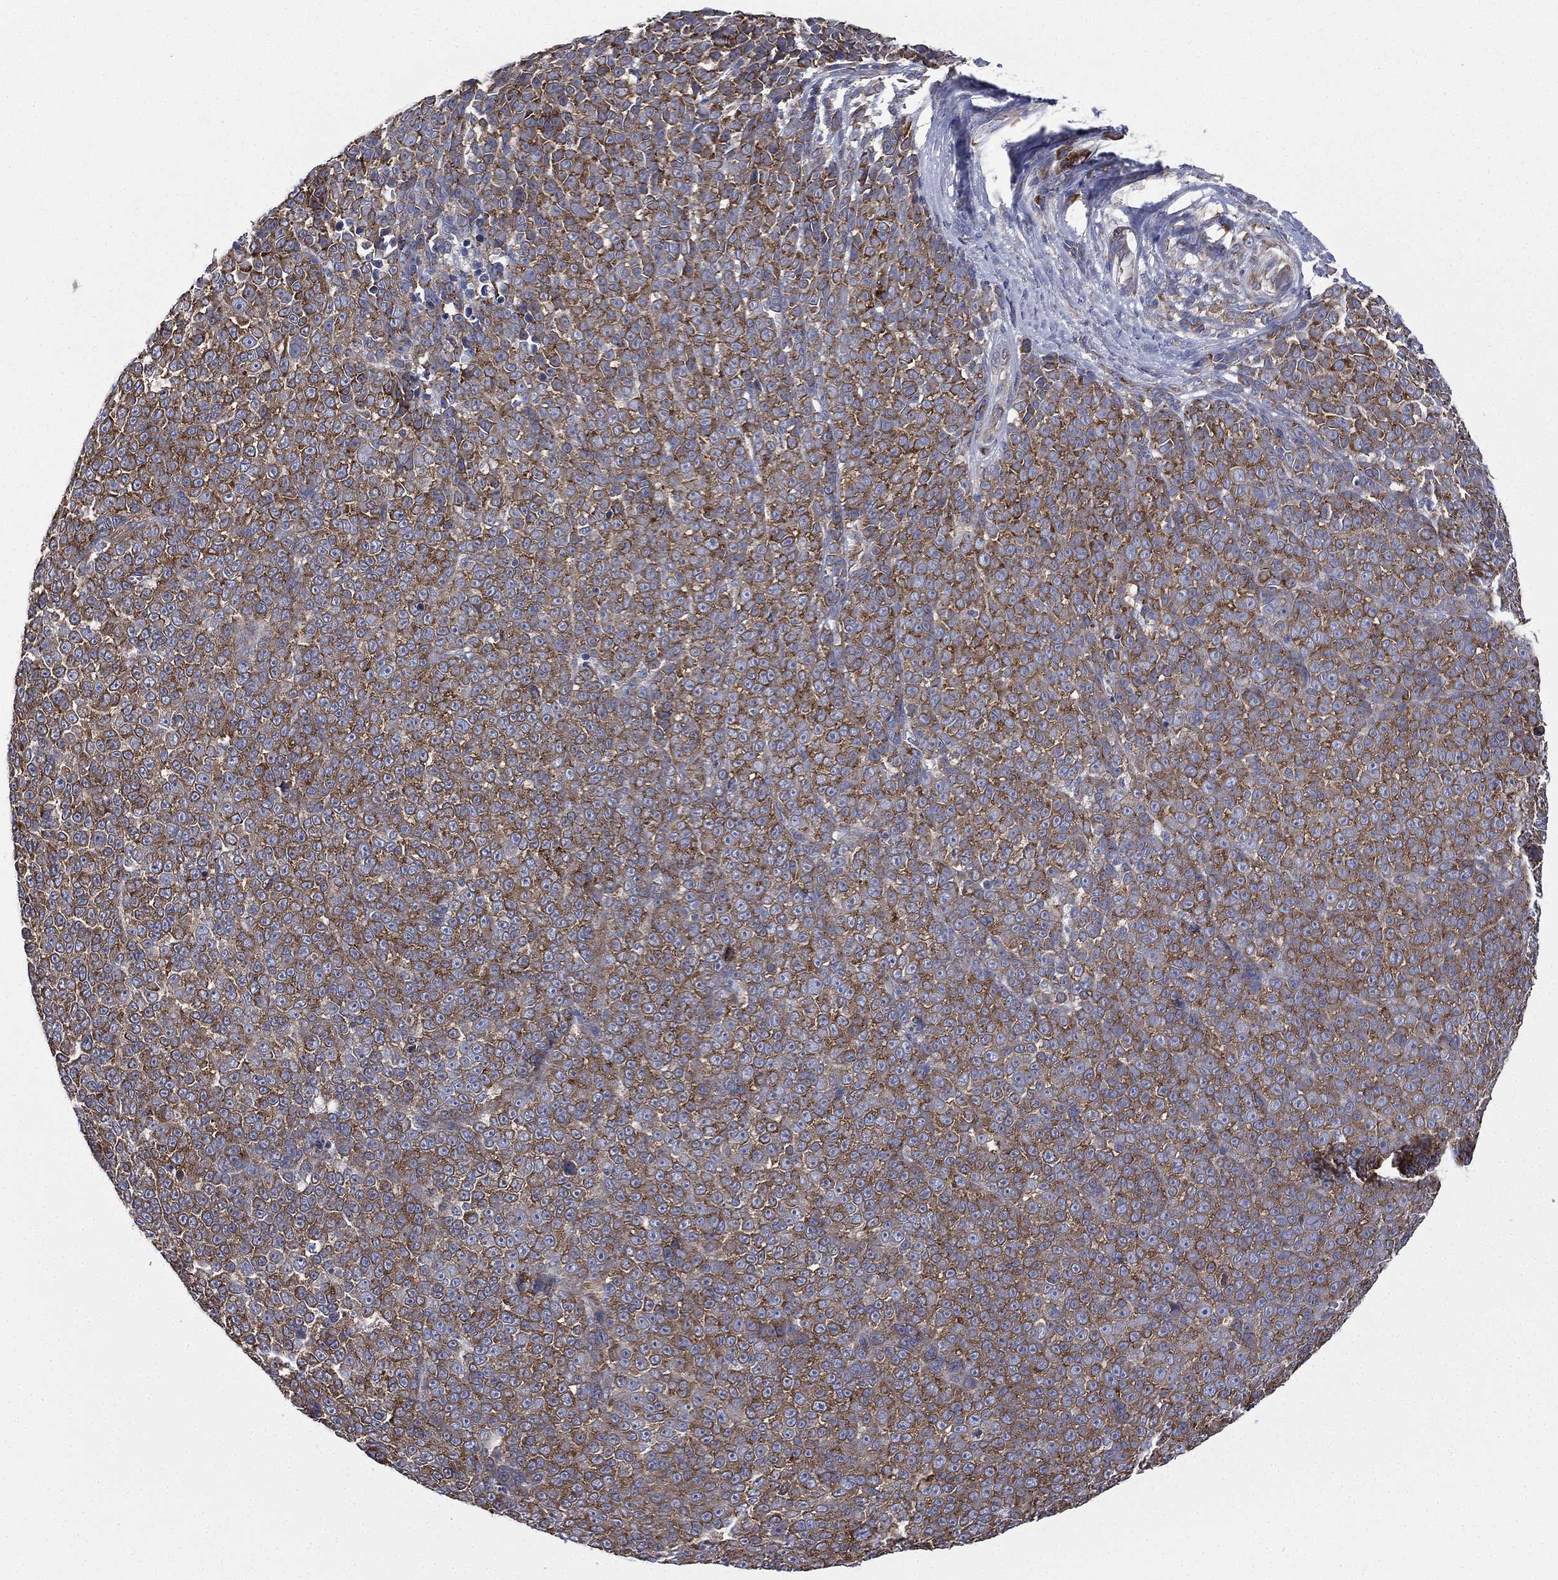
{"staining": {"intensity": "moderate", "quantity": ">75%", "location": "cytoplasmic/membranous"}, "tissue": "melanoma", "cell_type": "Tumor cells", "image_type": "cancer", "snomed": [{"axis": "morphology", "description": "Malignant melanoma, NOS"}, {"axis": "topography", "description": "Skin"}], "caption": "A high-resolution histopathology image shows immunohistochemistry (IHC) staining of melanoma, which reveals moderate cytoplasmic/membranous expression in about >75% of tumor cells. (DAB (3,3'-diaminobenzidine) IHC with brightfield microscopy, high magnification).", "gene": "FARSA", "patient": {"sex": "female", "age": 95}}